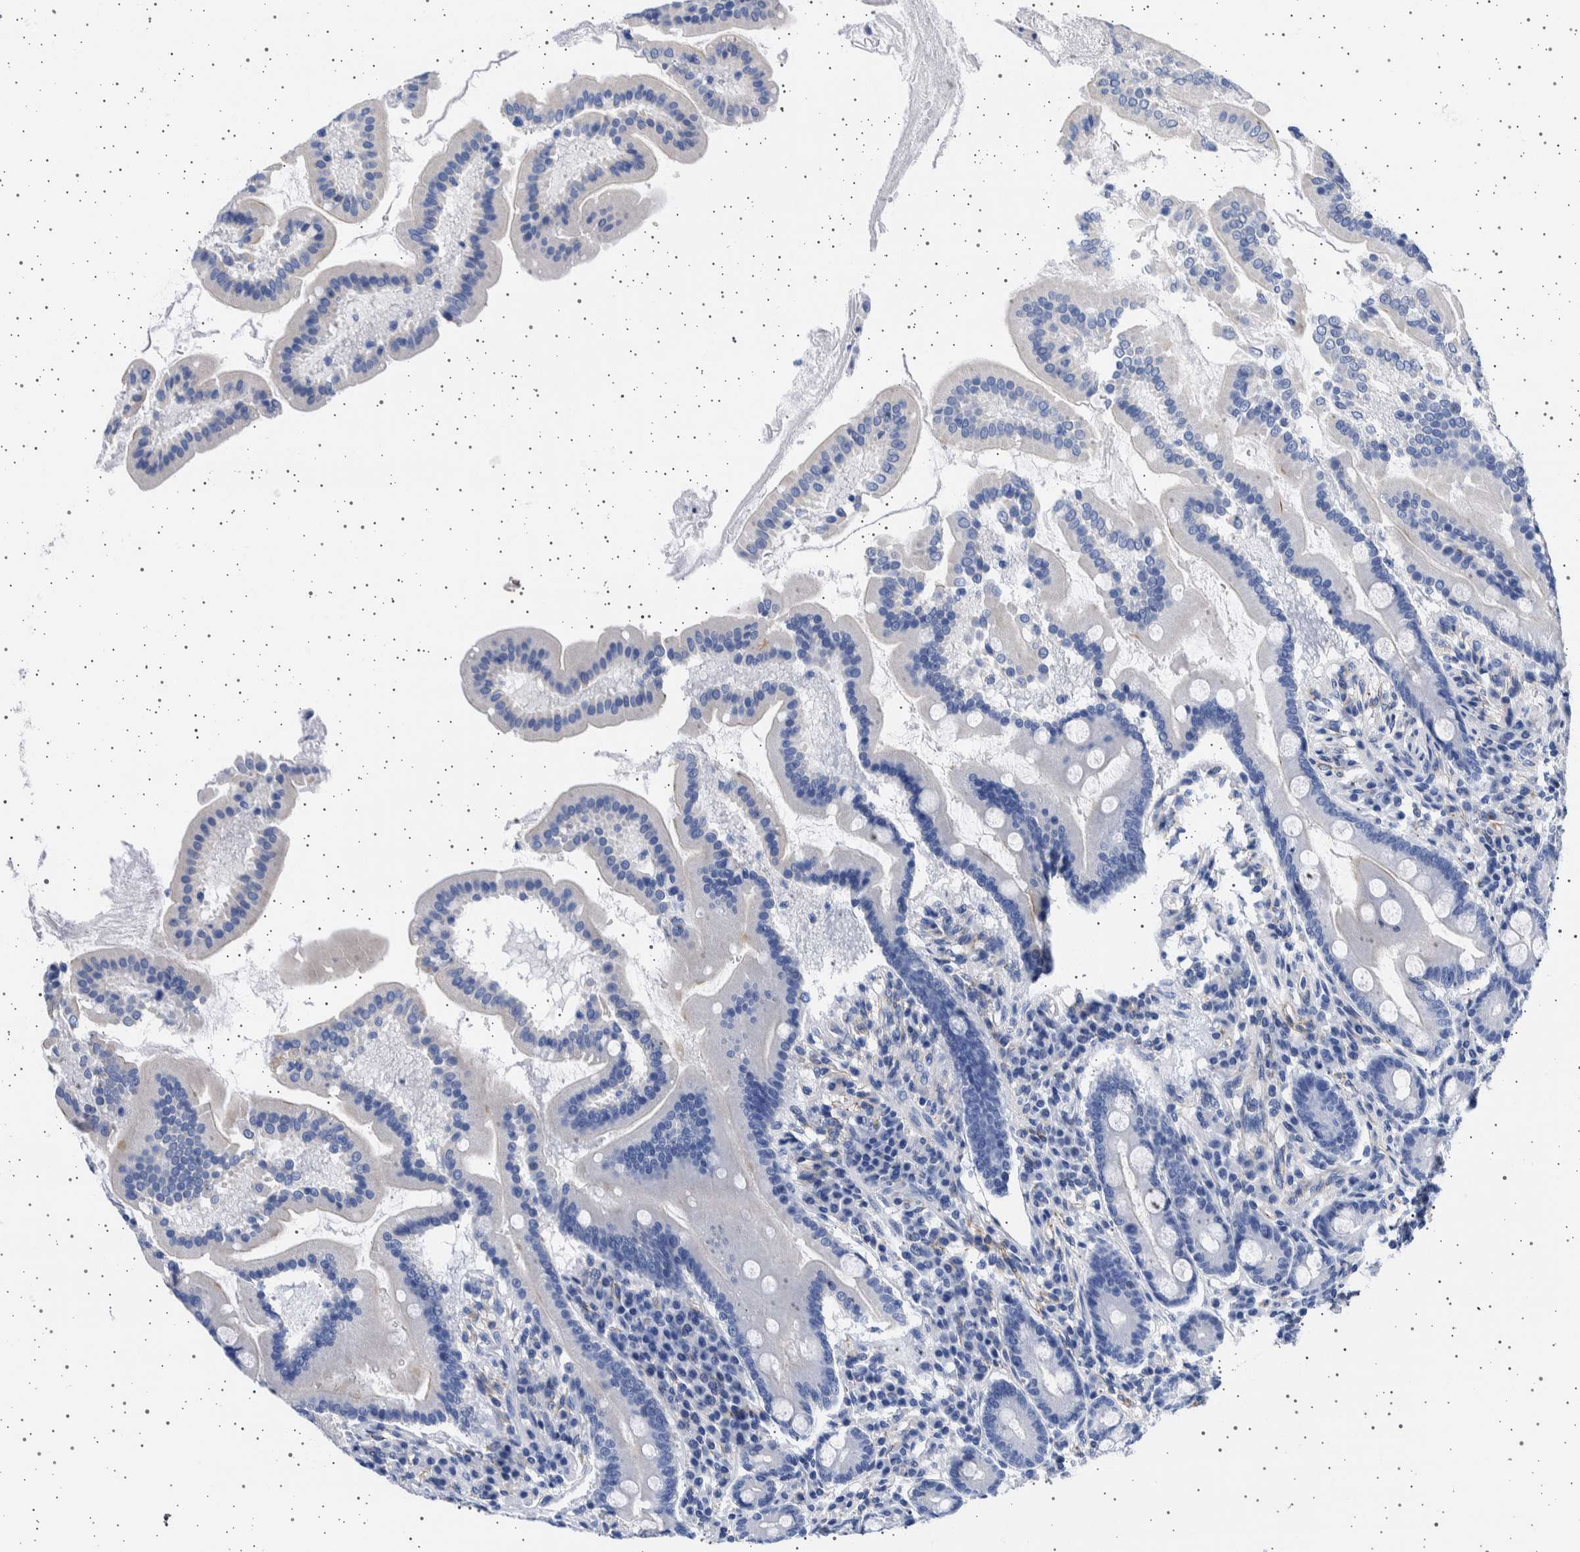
{"staining": {"intensity": "negative", "quantity": "none", "location": "none"}, "tissue": "duodenum", "cell_type": "Glandular cells", "image_type": "normal", "snomed": [{"axis": "morphology", "description": "Normal tissue, NOS"}, {"axis": "topography", "description": "Duodenum"}], "caption": "This photomicrograph is of benign duodenum stained with IHC to label a protein in brown with the nuclei are counter-stained blue. There is no expression in glandular cells.", "gene": "SEPTIN4", "patient": {"sex": "male", "age": 50}}